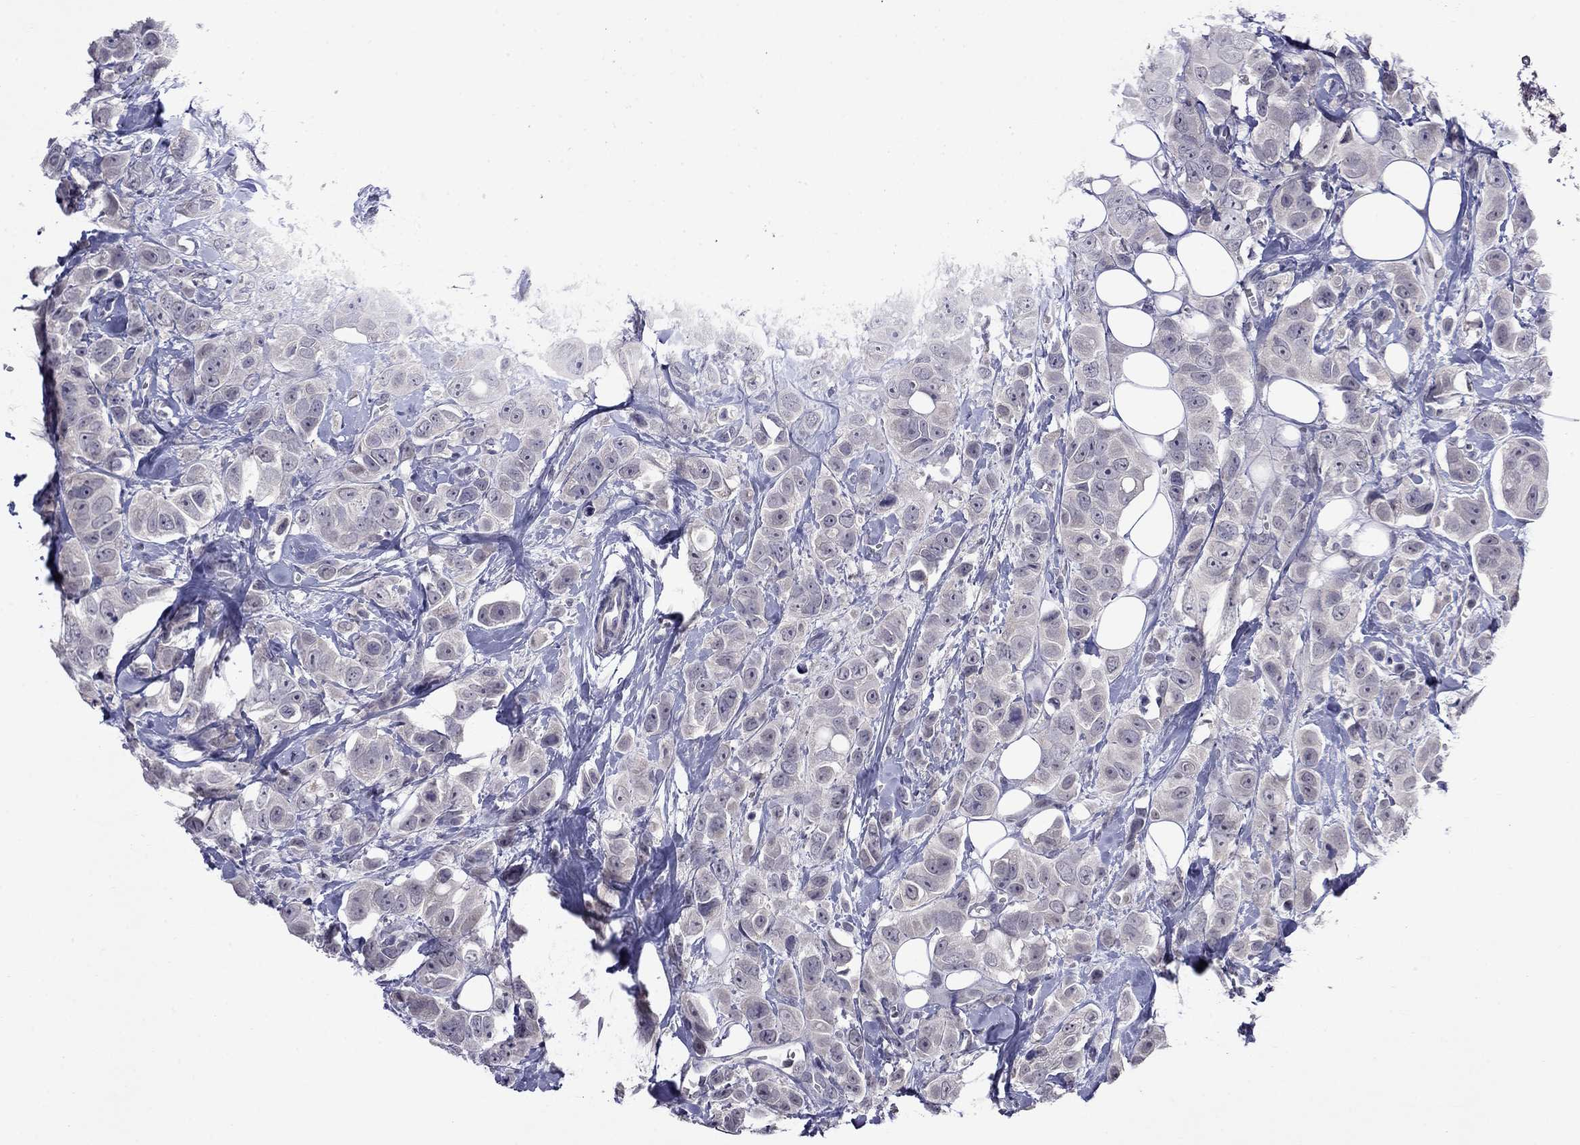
{"staining": {"intensity": "negative", "quantity": "none", "location": "none"}, "tissue": "breast cancer", "cell_type": "Tumor cells", "image_type": "cancer", "snomed": [{"axis": "morphology", "description": "Duct carcinoma"}, {"axis": "topography", "description": "Breast"}], "caption": "The photomicrograph exhibits no significant positivity in tumor cells of breast cancer.", "gene": "STAR", "patient": {"sex": "female", "age": 35}}